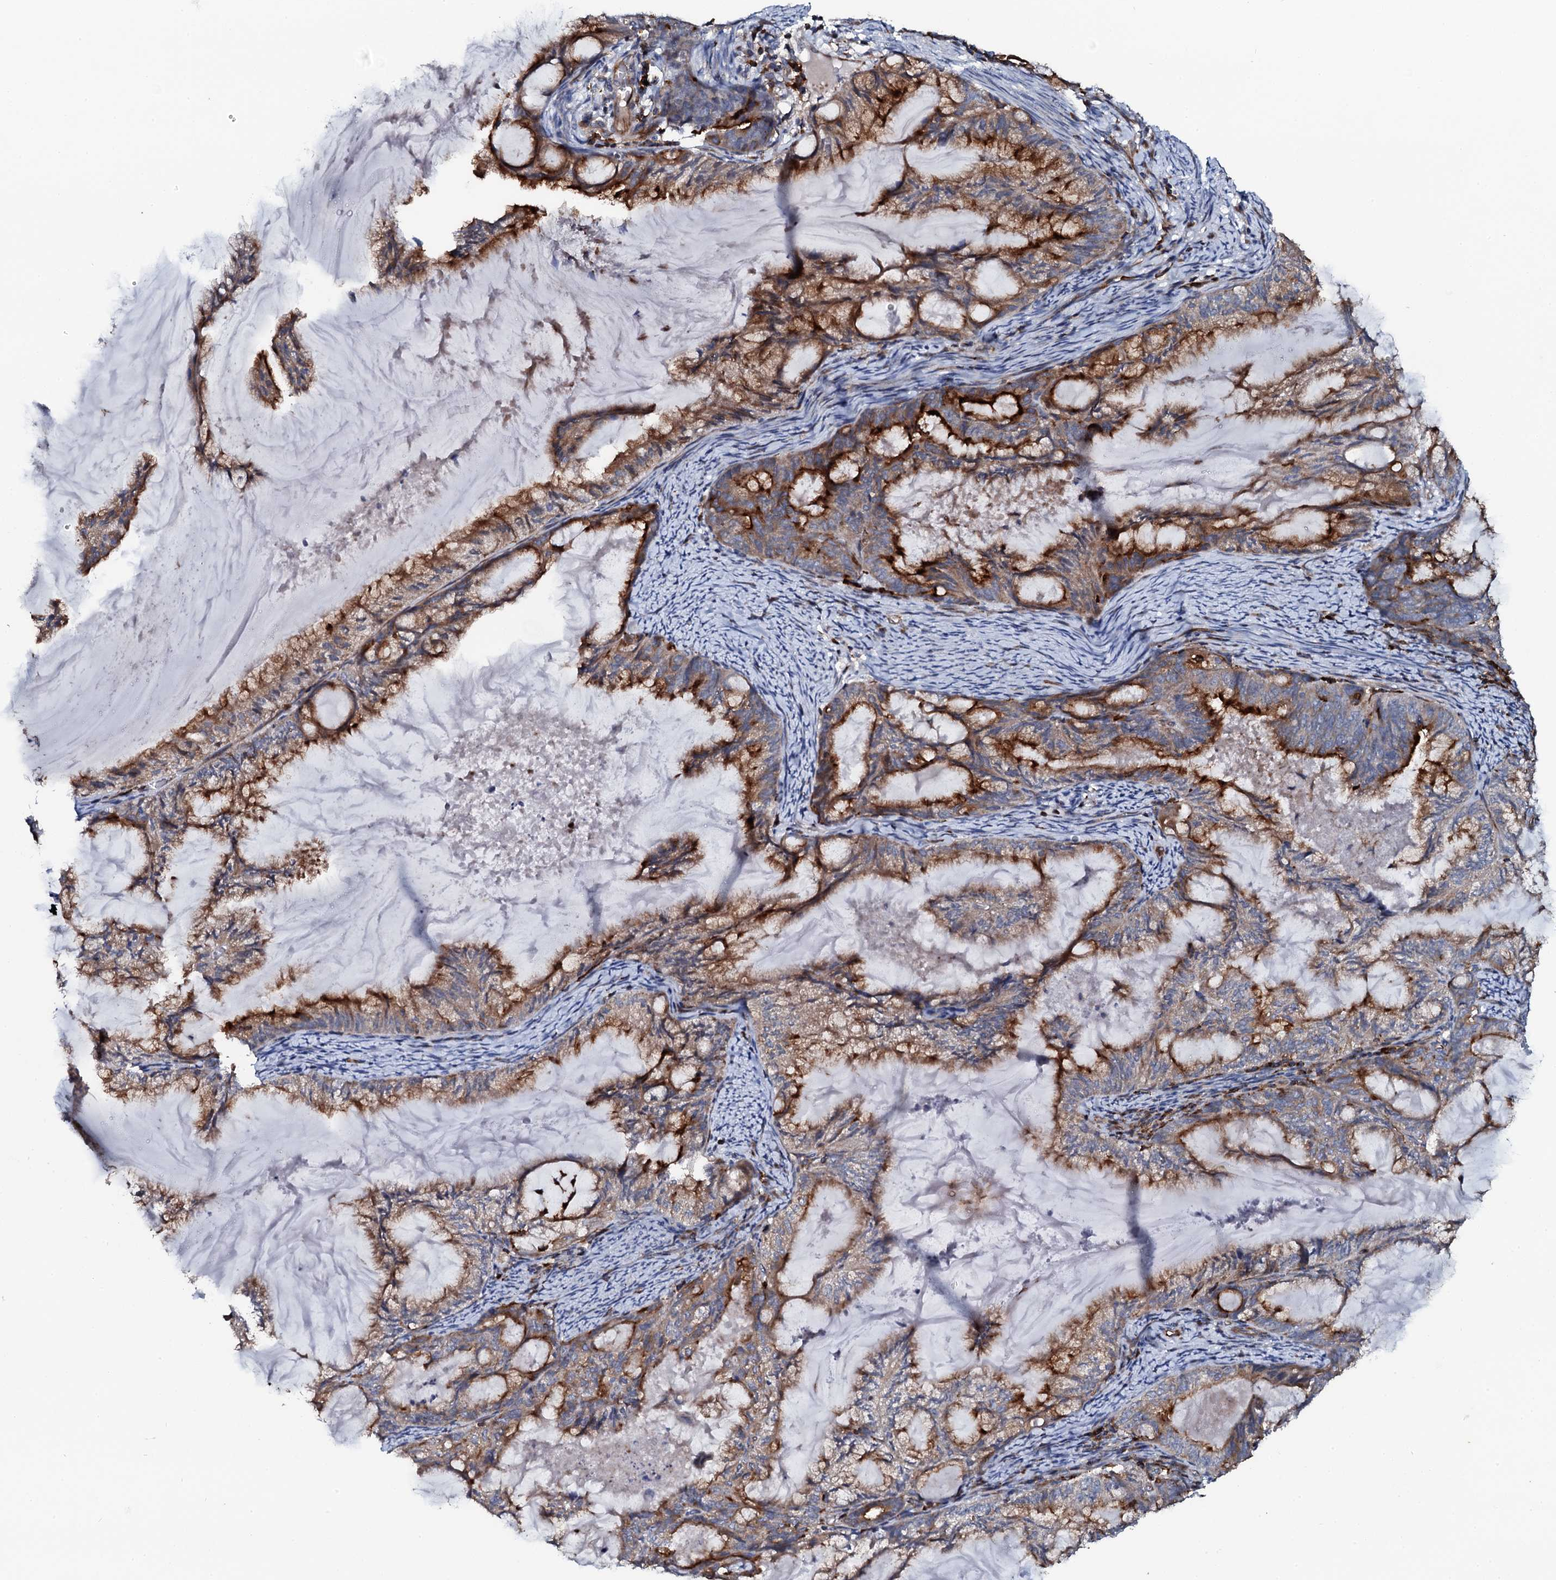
{"staining": {"intensity": "strong", "quantity": "25%-75%", "location": "cytoplasmic/membranous"}, "tissue": "endometrial cancer", "cell_type": "Tumor cells", "image_type": "cancer", "snomed": [{"axis": "morphology", "description": "Adenocarcinoma, NOS"}, {"axis": "topography", "description": "Endometrium"}], "caption": "This histopathology image reveals immunohistochemistry (IHC) staining of endometrial cancer (adenocarcinoma), with high strong cytoplasmic/membranous expression in about 25%-75% of tumor cells.", "gene": "VAMP8", "patient": {"sex": "female", "age": 86}}